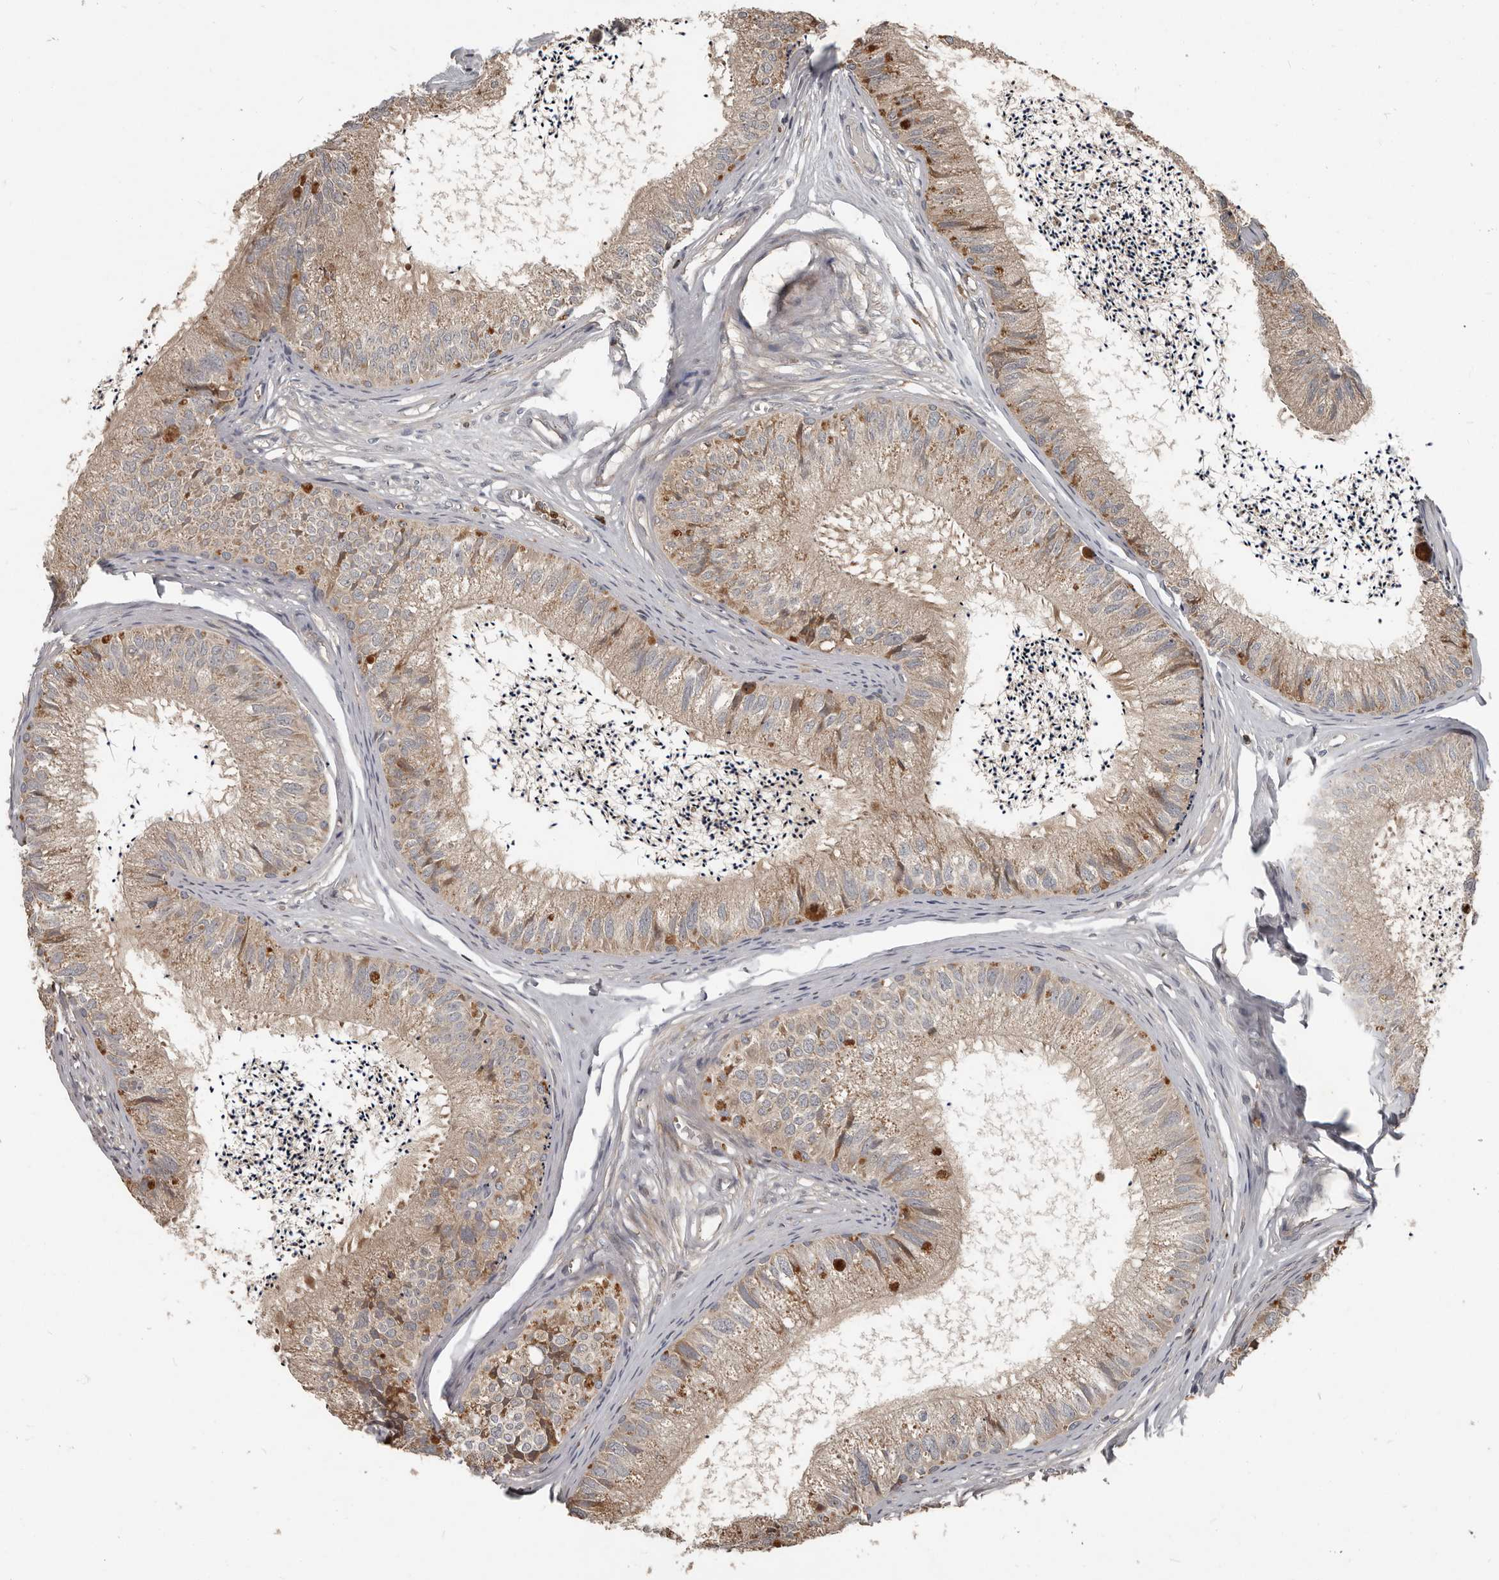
{"staining": {"intensity": "moderate", "quantity": ">75%", "location": "cytoplasmic/membranous"}, "tissue": "epididymis", "cell_type": "Glandular cells", "image_type": "normal", "snomed": [{"axis": "morphology", "description": "Normal tissue, NOS"}, {"axis": "topography", "description": "Epididymis"}], "caption": "The immunohistochemical stain labels moderate cytoplasmic/membranous staining in glandular cells of unremarkable epididymis.", "gene": "FBXO31", "patient": {"sex": "male", "age": 79}}